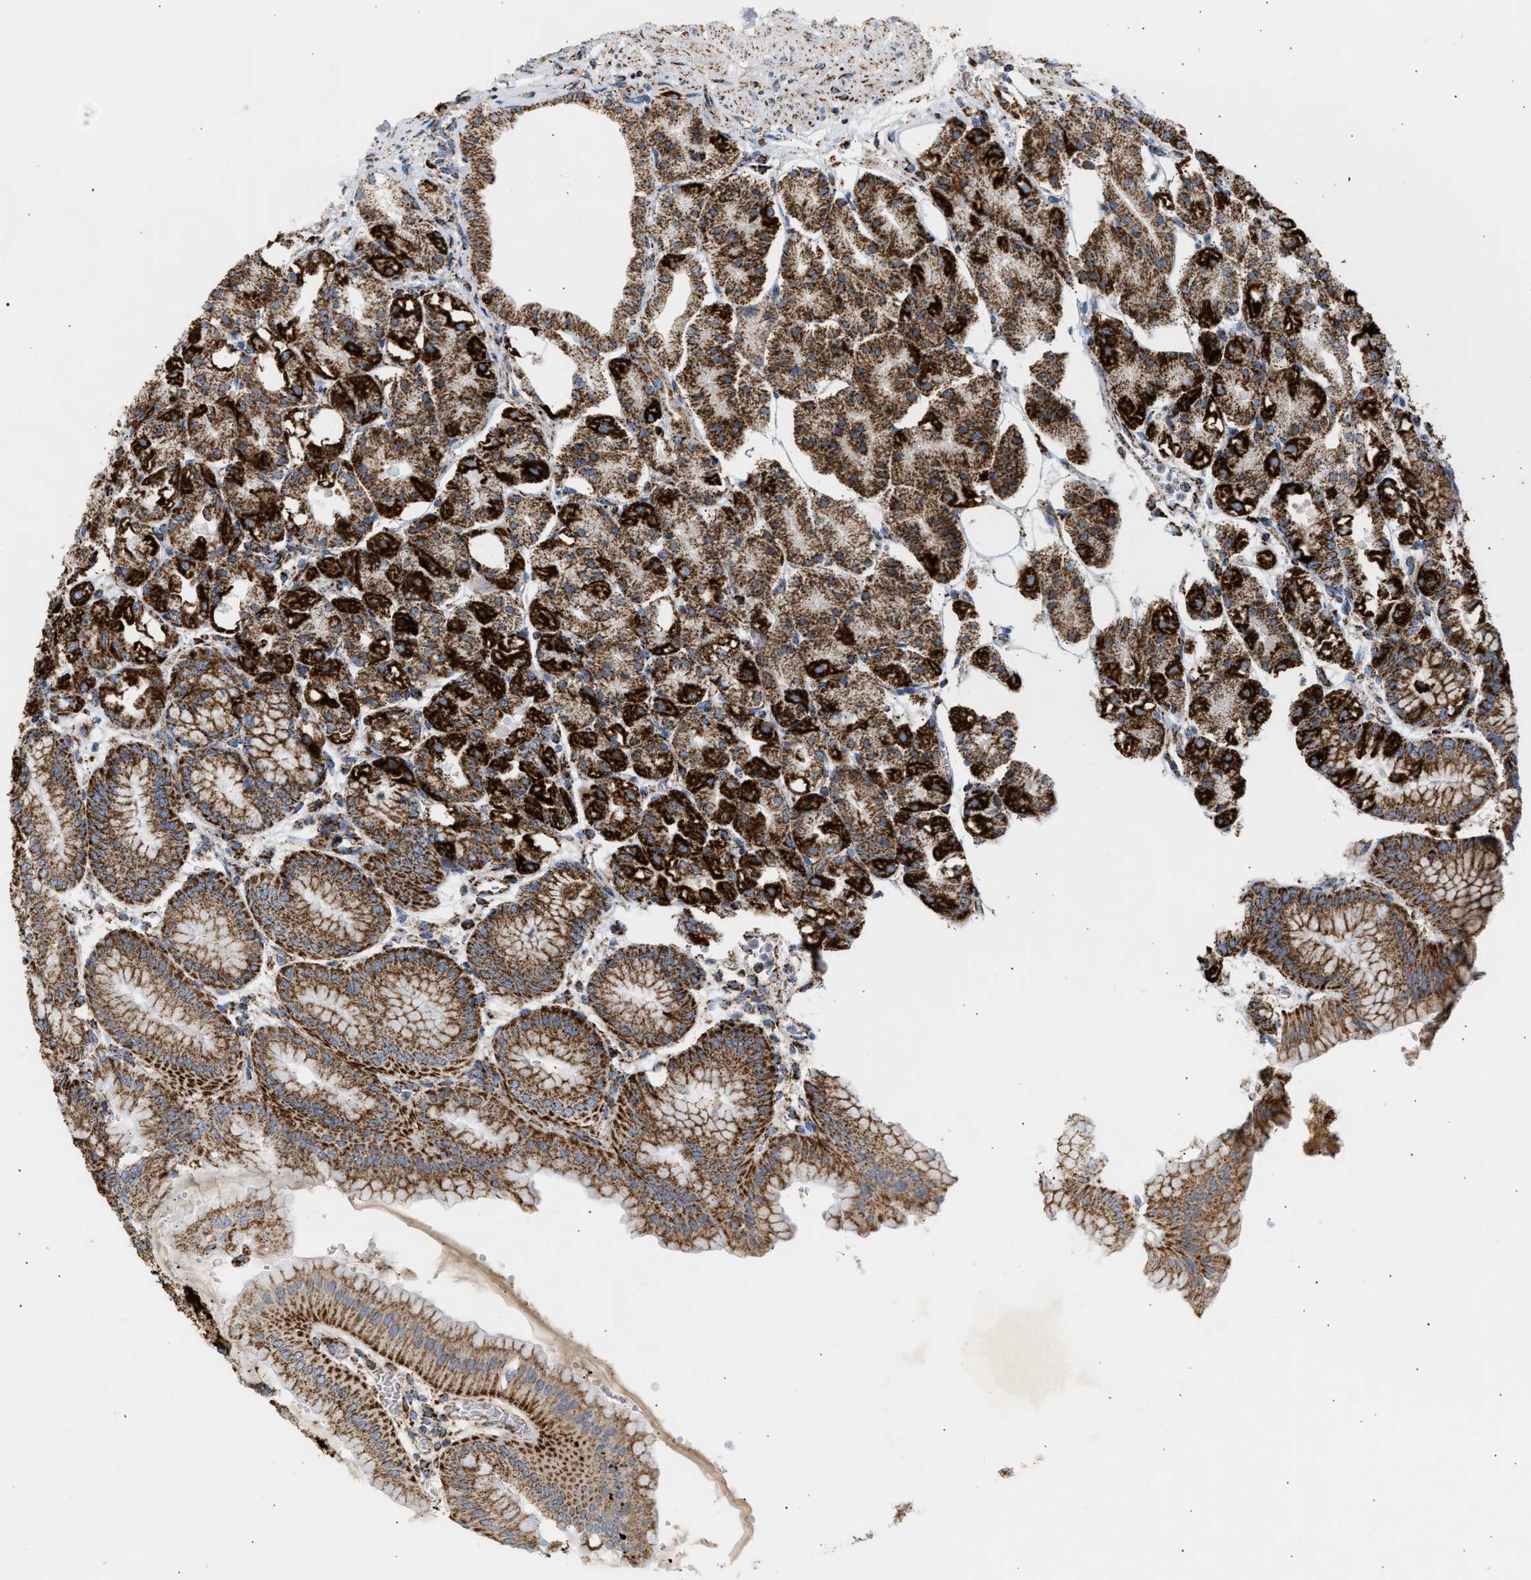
{"staining": {"intensity": "strong", "quantity": ">75%", "location": "cytoplasmic/membranous"}, "tissue": "stomach", "cell_type": "Glandular cells", "image_type": "normal", "snomed": [{"axis": "morphology", "description": "Normal tissue, NOS"}, {"axis": "topography", "description": "Stomach, lower"}], "caption": "Glandular cells show high levels of strong cytoplasmic/membranous staining in about >75% of cells in benign human stomach.", "gene": "OGDH", "patient": {"sex": "male", "age": 71}}